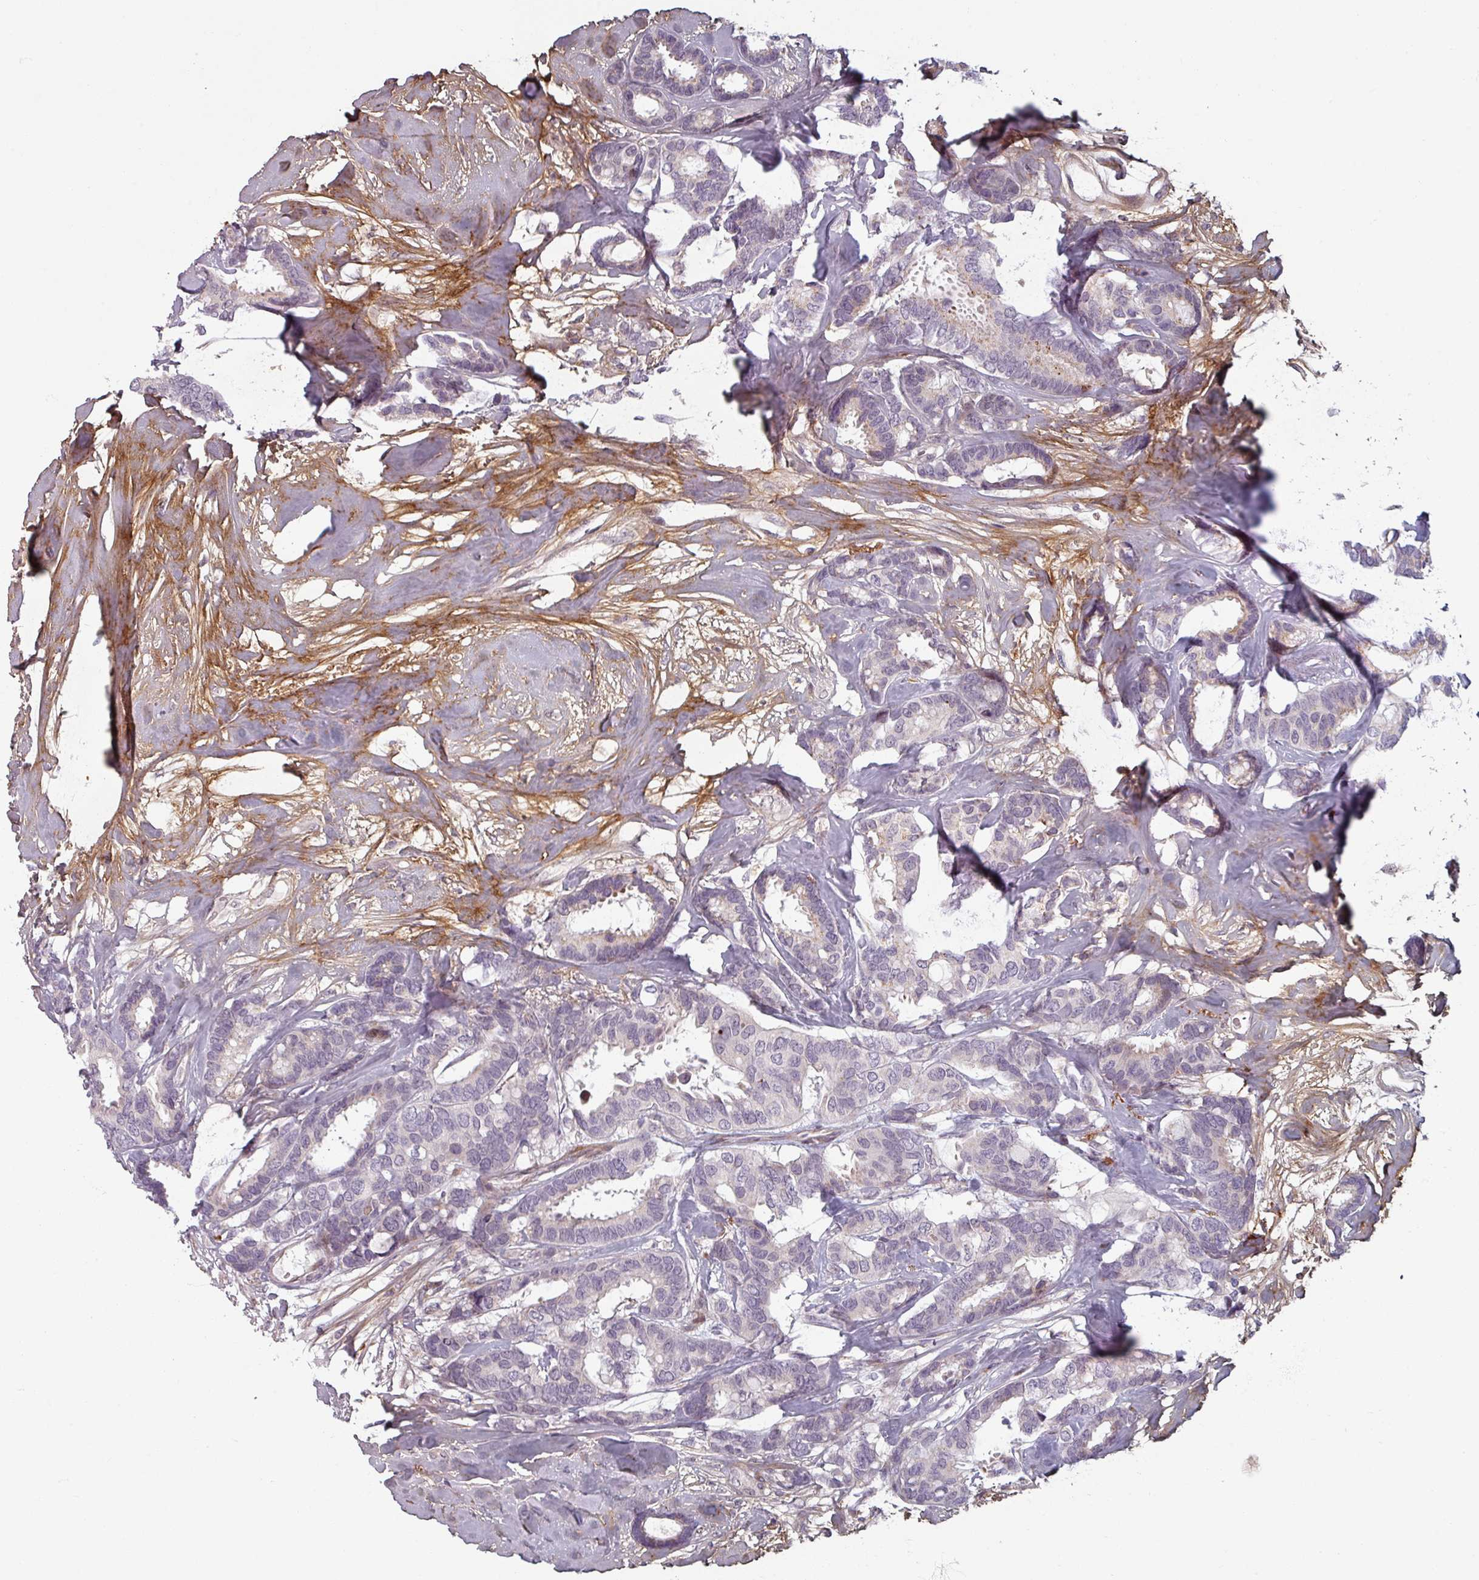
{"staining": {"intensity": "negative", "quantity": "none", "location": "none"}, "tissue": "breast cancer", "cell_type": "Tumor cells", "image_type": "cancer", "snomed": [{"axis": "morphology", "description": "Duct carcinoma"}, {"axis": "topography", "description": "Breast"}], "caption": "A photomicrograph of human breast cancer (invasive ductal carcinoma) is negative for staining in tumor cells.", "gene": "CYB5RL", "patient": {"sex": "female", "age": 87}}